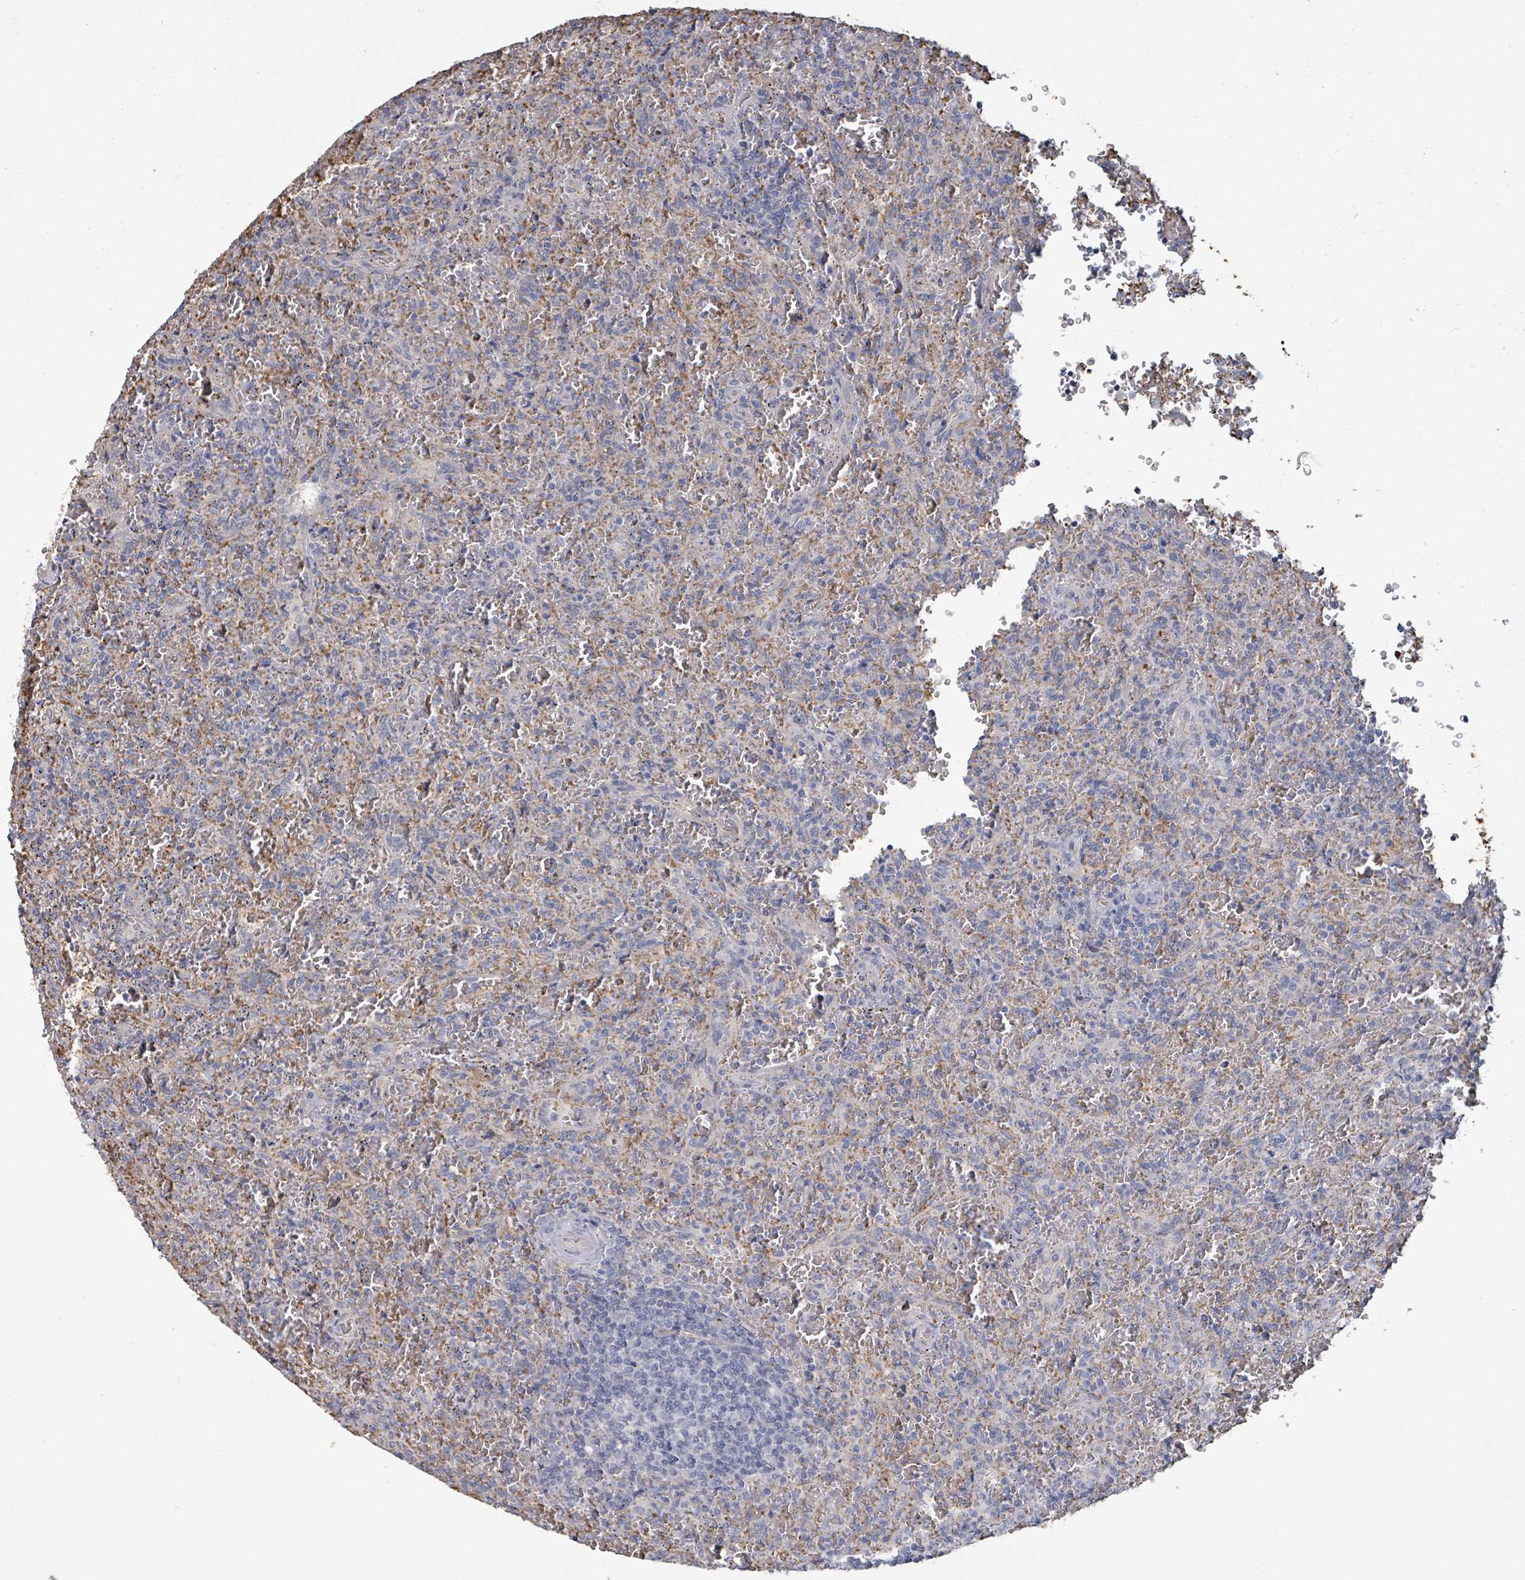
{"staining": {"intensity": "negative", "quantity": "none", "location": "none"}, "tissue": "lymphoma", "cell_type": "Tumor cells", "image_type": "cancer", "snomed": [{"axis": "morphology", "description": "Malignant lymphoma, non-Hodgkin's type, Low grade"}, {"axis": "topography", "description": "Spleen"}], "caption": "This is an IHC micrograph of human lymphoma. There is no expression in tumor cells.", "gene": "PLAUR", "patient": {"sex": "female", "age": 64}}